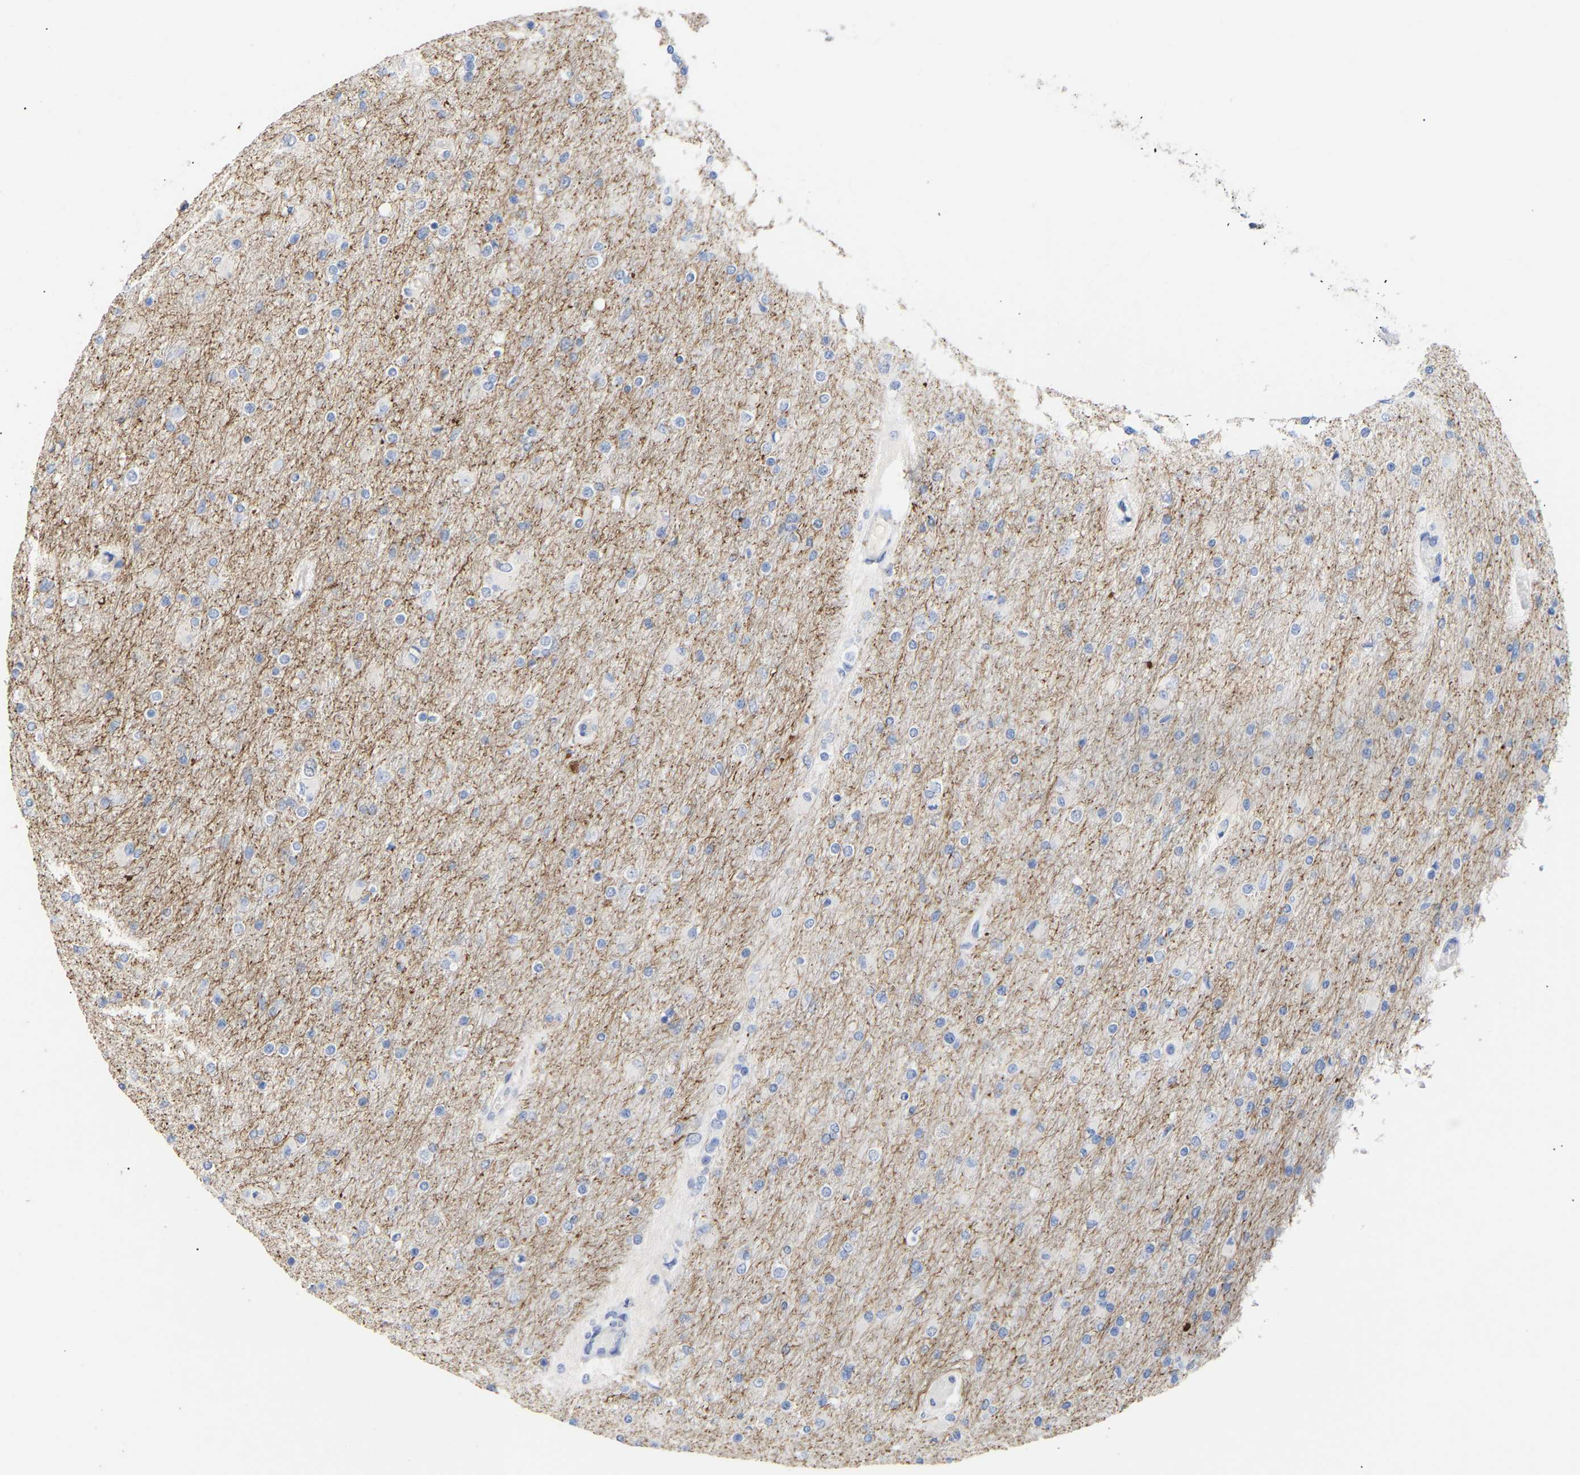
{"staining": {"intensity": "negative", "quantity": "none", "location": "none"}, "tissue": "glioma", "cell_type": "Tumor cells", "image_type": "cancer", "snomed": [{"axis": "morphology", "description": "Glioma, malignant, High grade"}, {"axis": "topography", "description": "Cerebral cortex"}], "caption": "This is an IHC photomicrograph of human malignant glioma (high-grade). There is no expression in tumor cells.", "gene": "AMPH", "patient": {"sex": "female", "age": 36}}